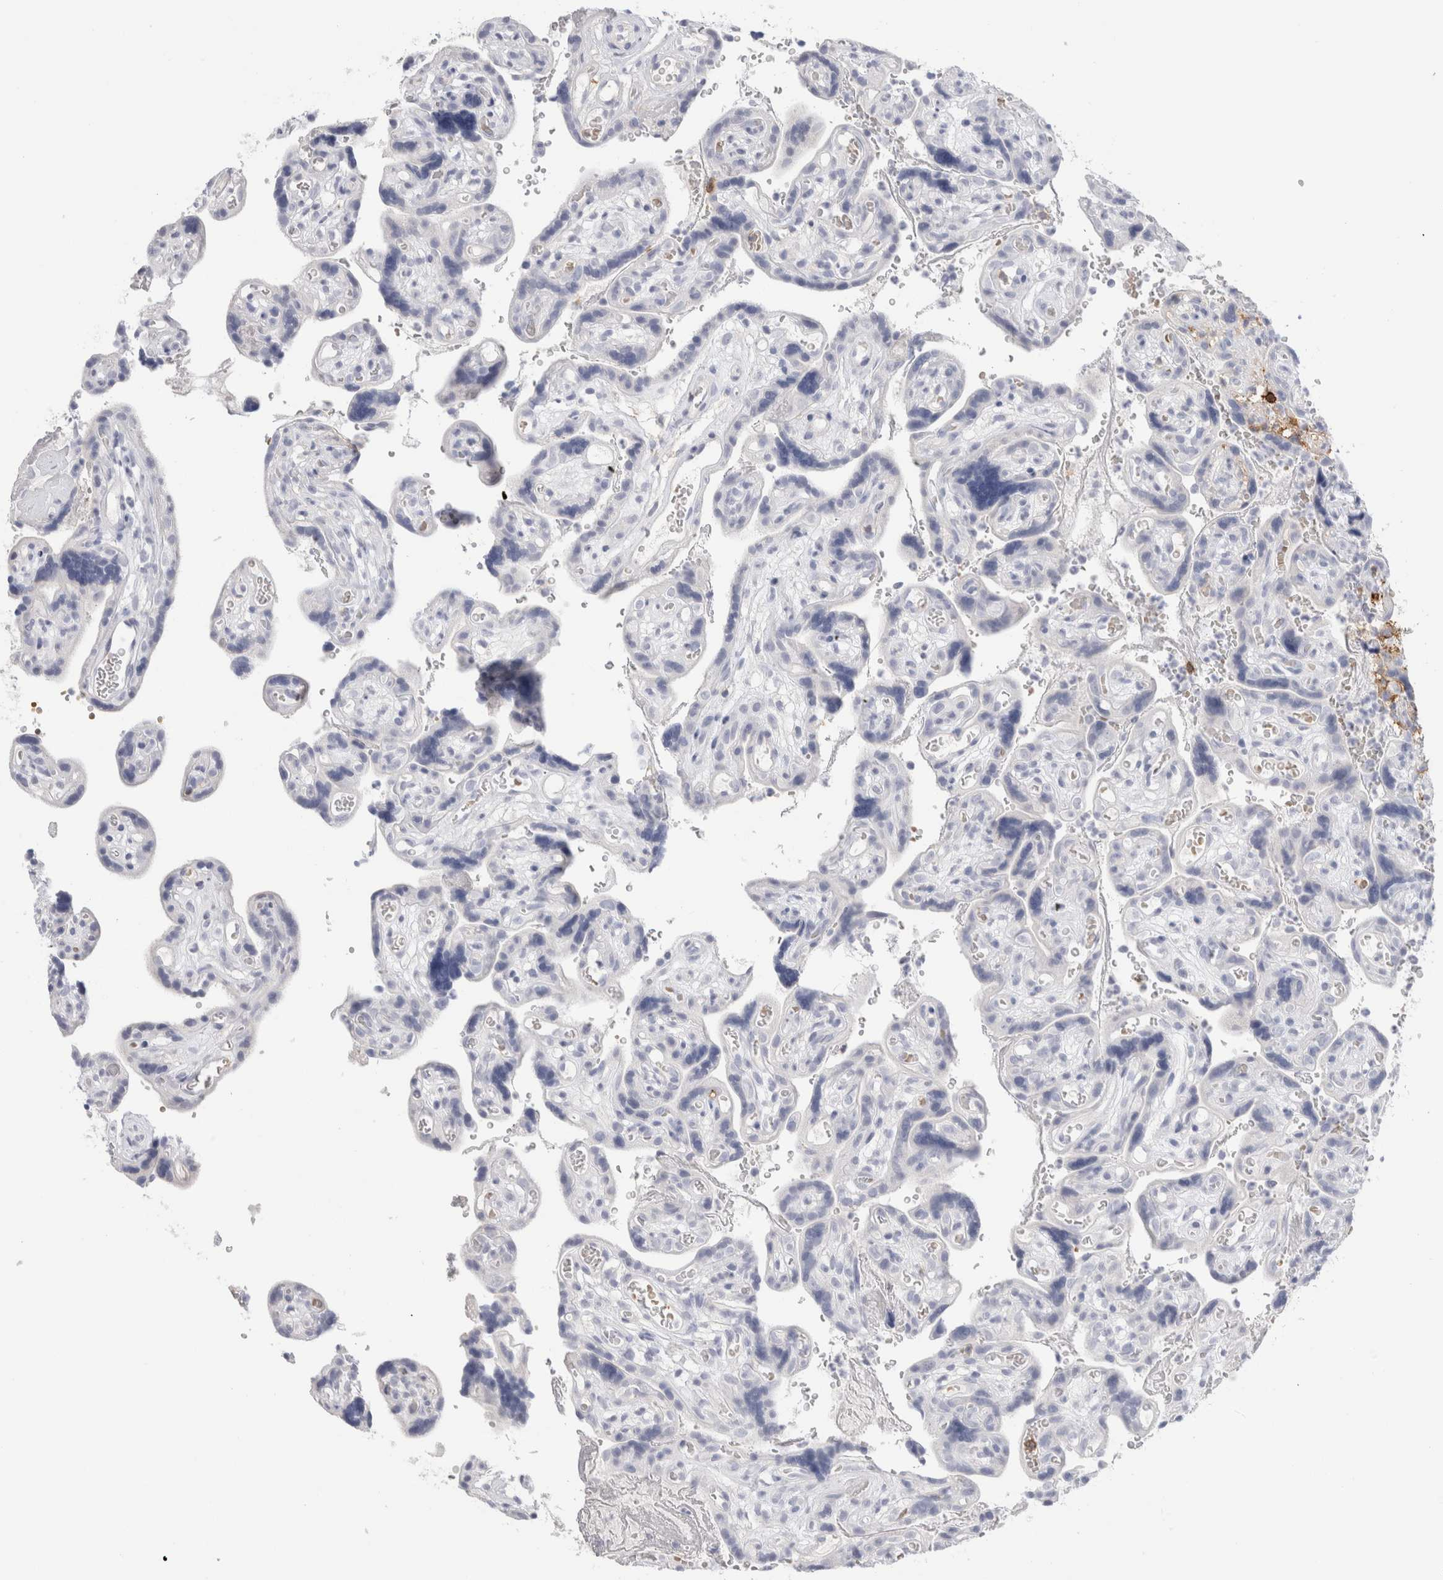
{"staining": {"intensity": "negative", "quantity": "none", "location": "none"}, "tissue": "placenta", "cell_type": "Decidual cells", "image_type": "normal", "snomed": [{"axis": "morphology", "description": "Normal tissue, NOS"}, {"axis": "topography", "description": "Placenta"}], "caption": "This is a image of IHC staining of benign placenta, which shows no staining in decidual cells.", "gene": "CD38", "patient": {"sex": "female", "age": 30}}